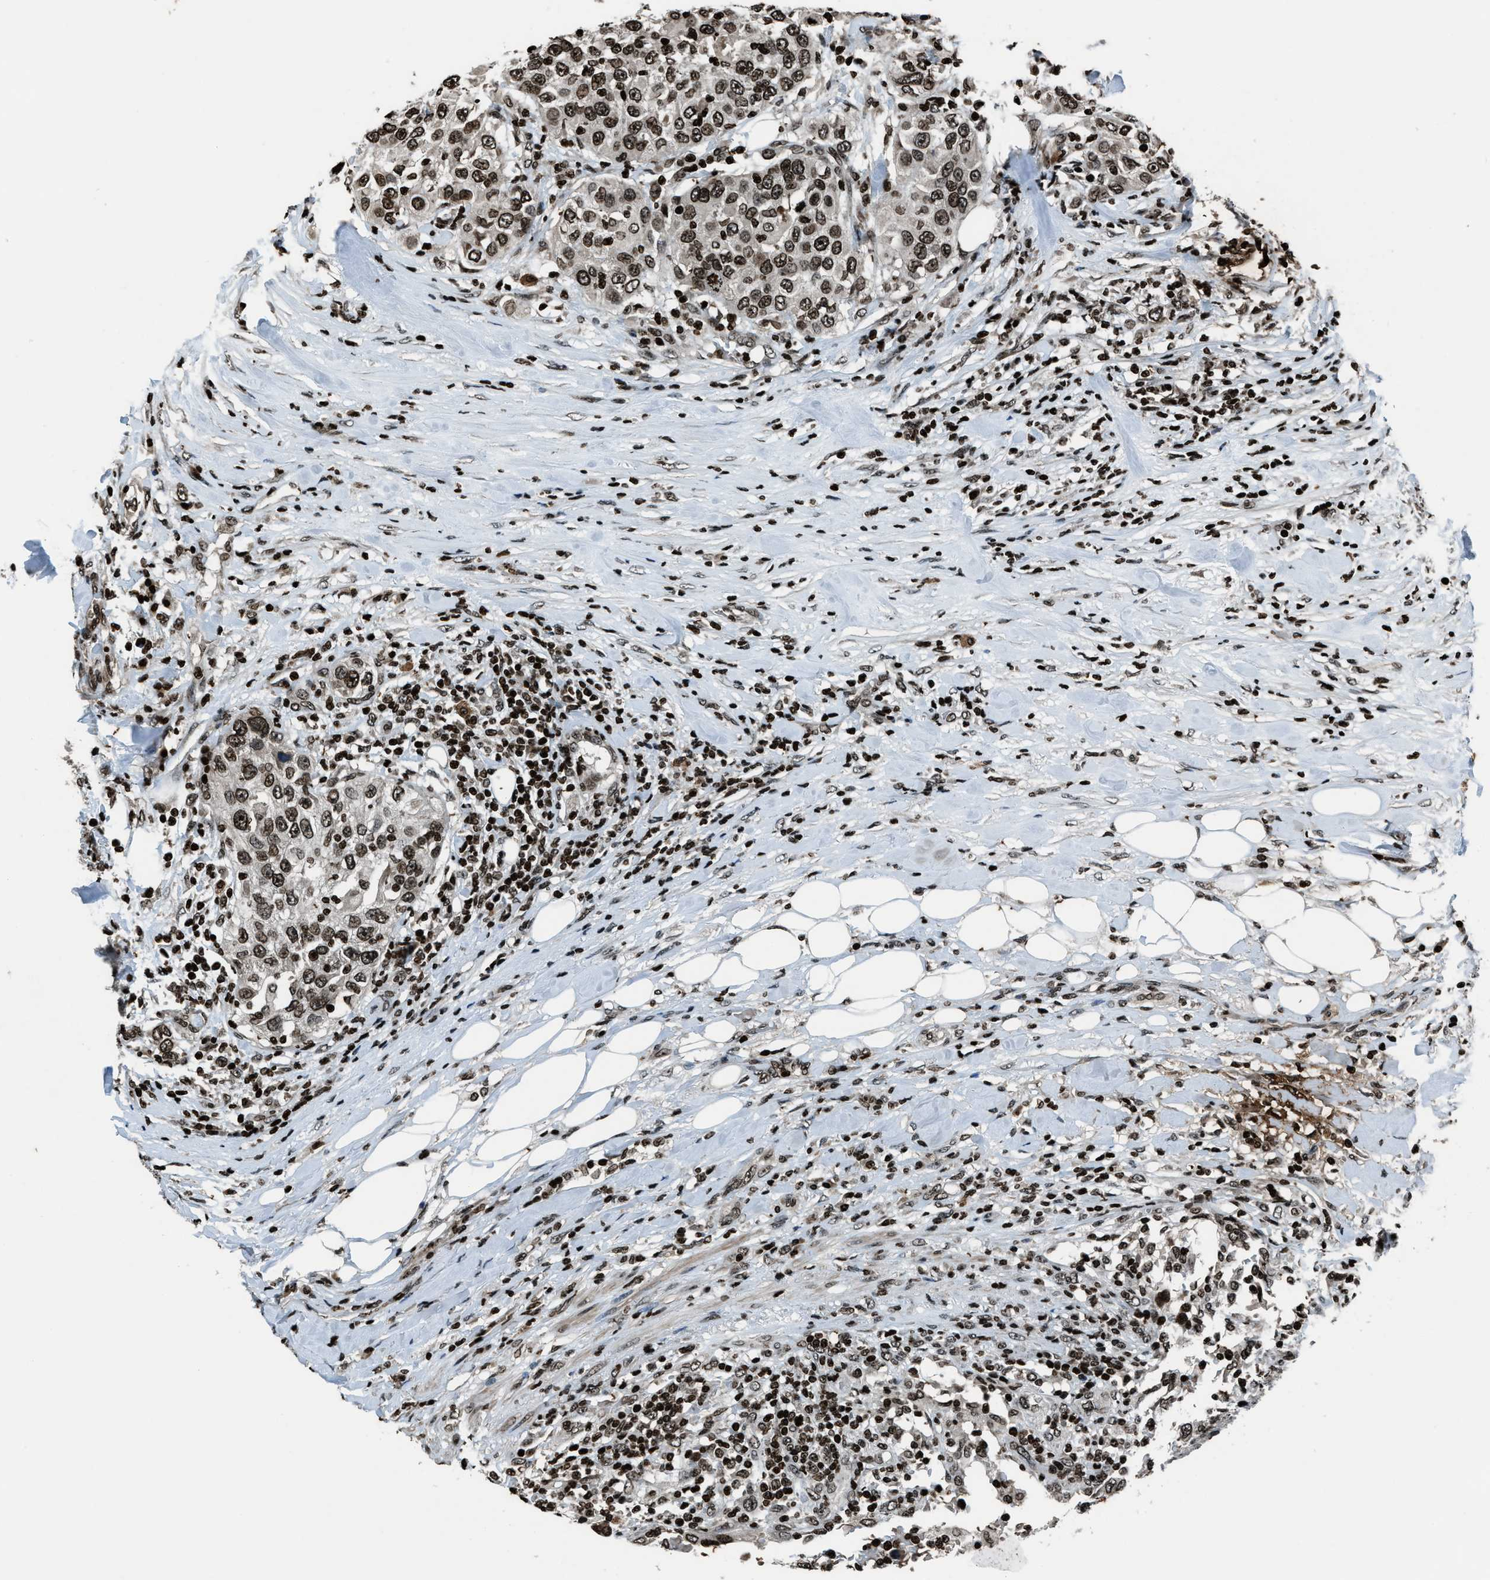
{"staining": {"intensity": "moderate", "quantity": ">75%", "location": "nuclear"}, "tissue": "urothelial cancer", "cell_type": "Tumor cells", "image_type": "cancer", "snomed": [{"axis": "morphology", "description": "Urothelial carcinoma, High grade"}, {"axis": "topography", "description": "Urinary bladder"}], "caption": "Protein positivity by IHC displays moderate nuclear expression in approximately >75% of tumor cells in urothelial carcinoma (high-grade).", "gene": "H4C1", "patient": {"sex": "female", "age": 80}}